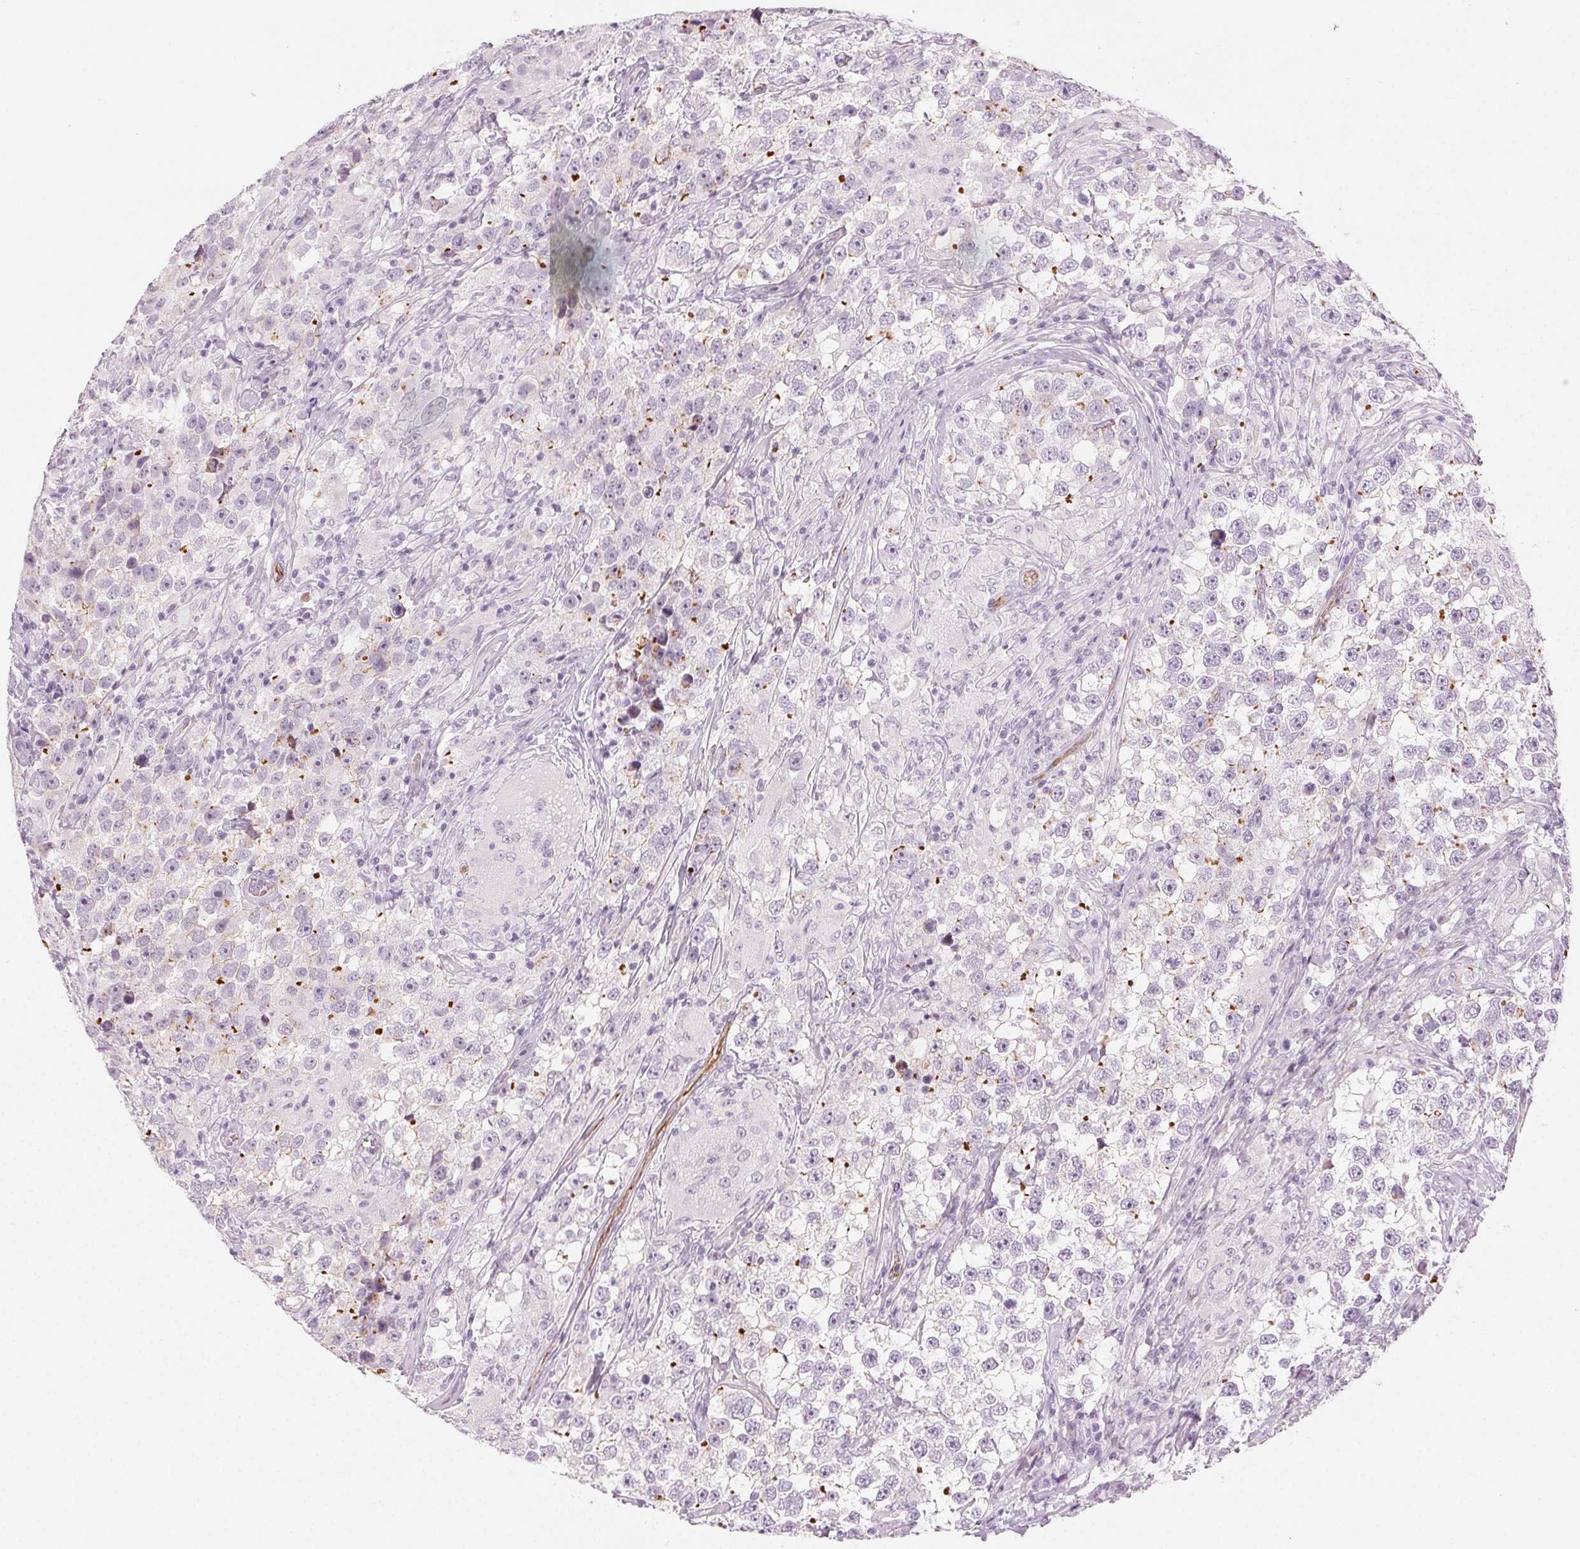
{"staining": {"intensity": "moderate", "quantity": "<25%", "location": "cytoplasmic/membranous"}, "tissue": "testis cancer", "cell_type": "Tumor cells", "image_type": "cancer", "snomed": [{"axis": "morphology", "description": "Seminoma, NOS"}, {"axis": "topography", "description": "Testis"}], "caption": "Immunohistochemical staining of testis seminoma demonstrates low levels of moderate cytoplasmic/membranous protein expression in about <25% of tumor cells. (Stains: DAB in brown, nuclei in blue, Microscopy: brightfield microscopy at high magnification).", "gene": "AIF1L", "patient": {"sex": "male", "age": 46}}